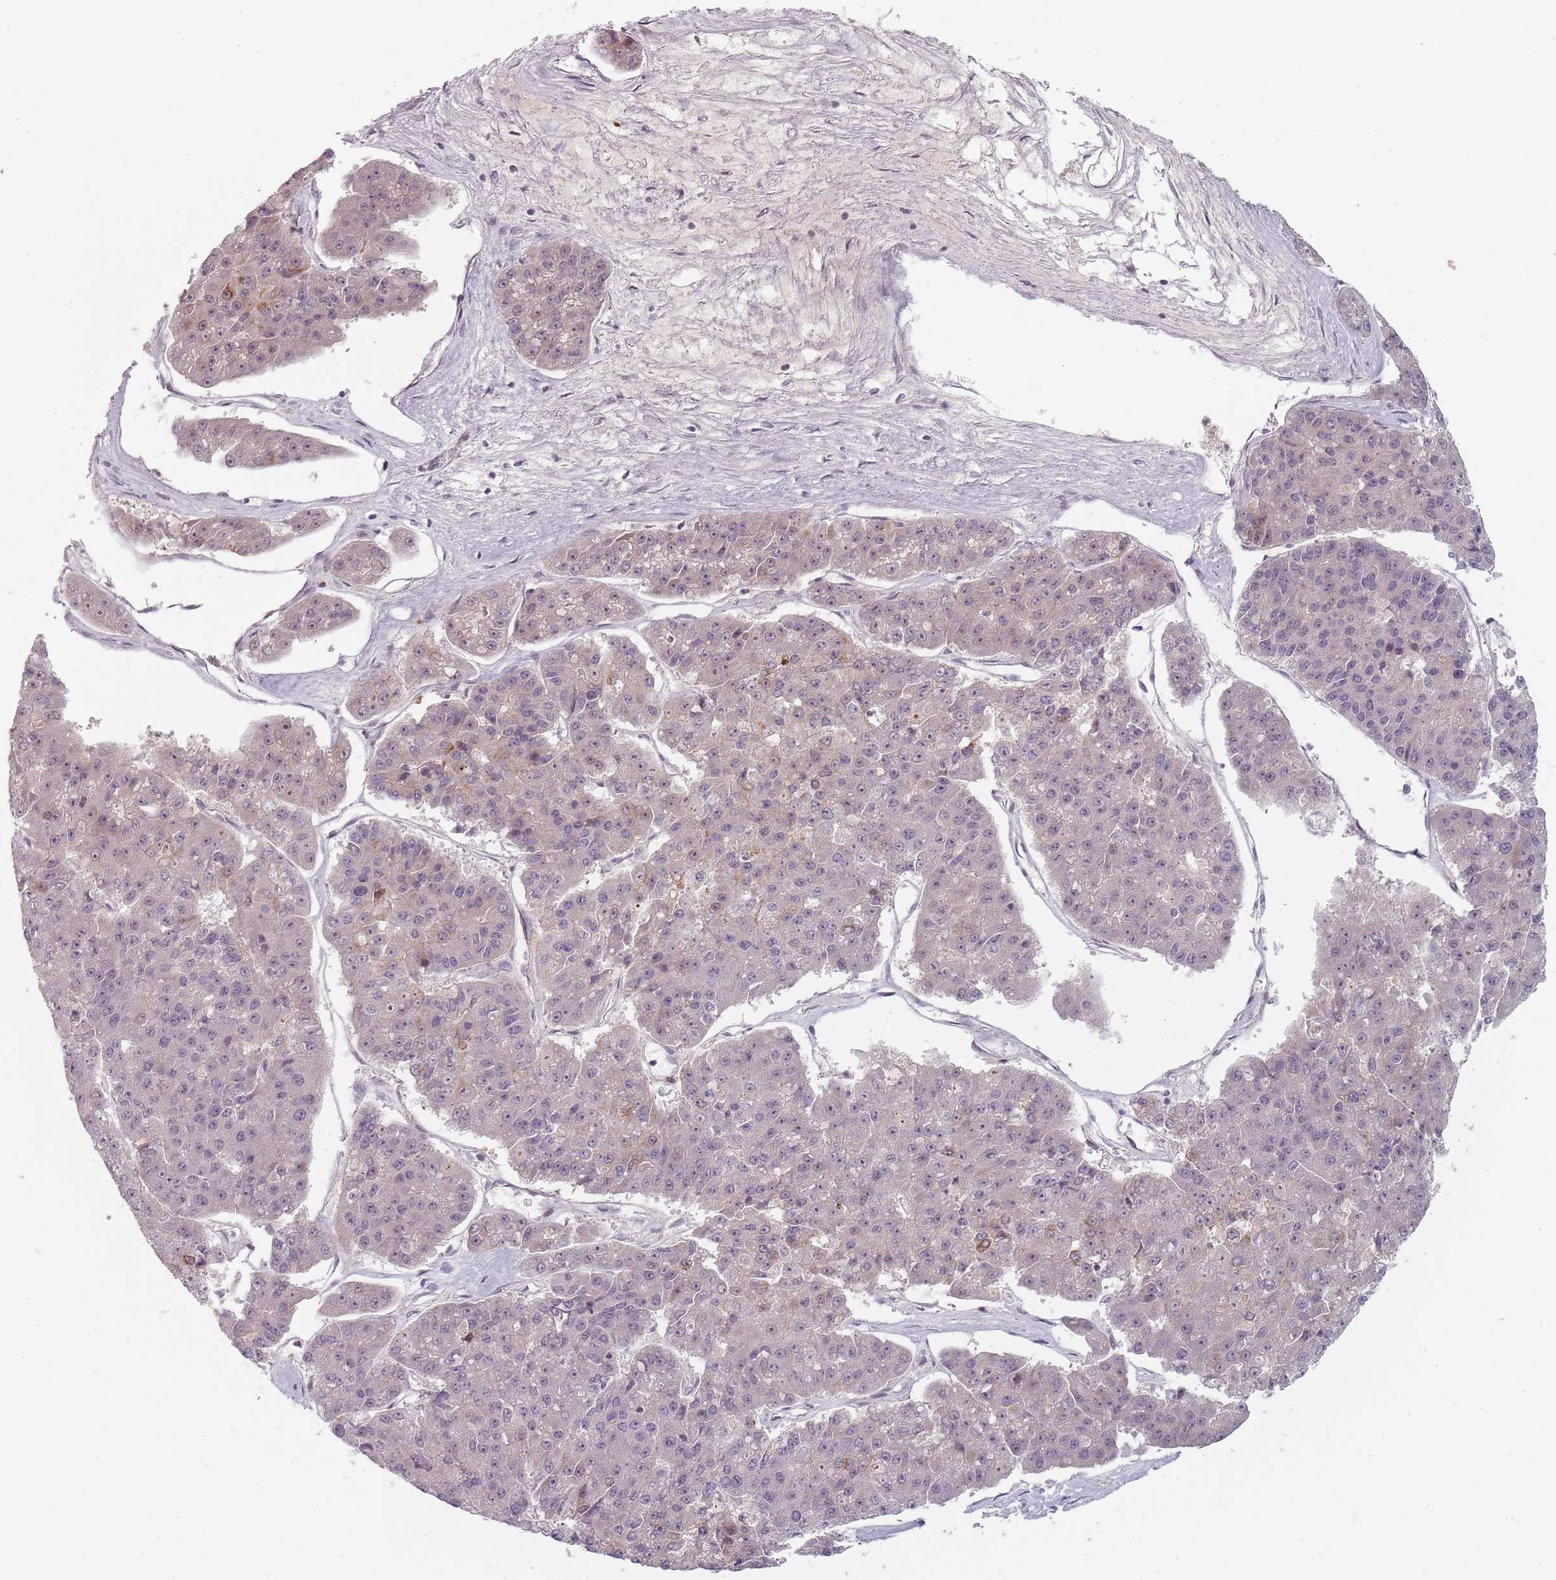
{"staining": {"intensity": "weak", "quantity": "<25%", "location": "cytoplasmic/membranous"}, "tissue": "pancreatic cancer", "cell_type": "Tumor cells", "image_type": "cancer", "snomed": [{"axis": "morphology", "description": "Adenocarcinoma, NOS"}, {"axis": "topography", "description": "Pancreas"}], "caption": "High power microscopy histopathology image of an immunohistochemistry micrograph of pancreatic cancer, revealing no significant positivity in tumor cells.", "gene": "RPS6KA2", "patient": {"sex": "male", "age": 50}}